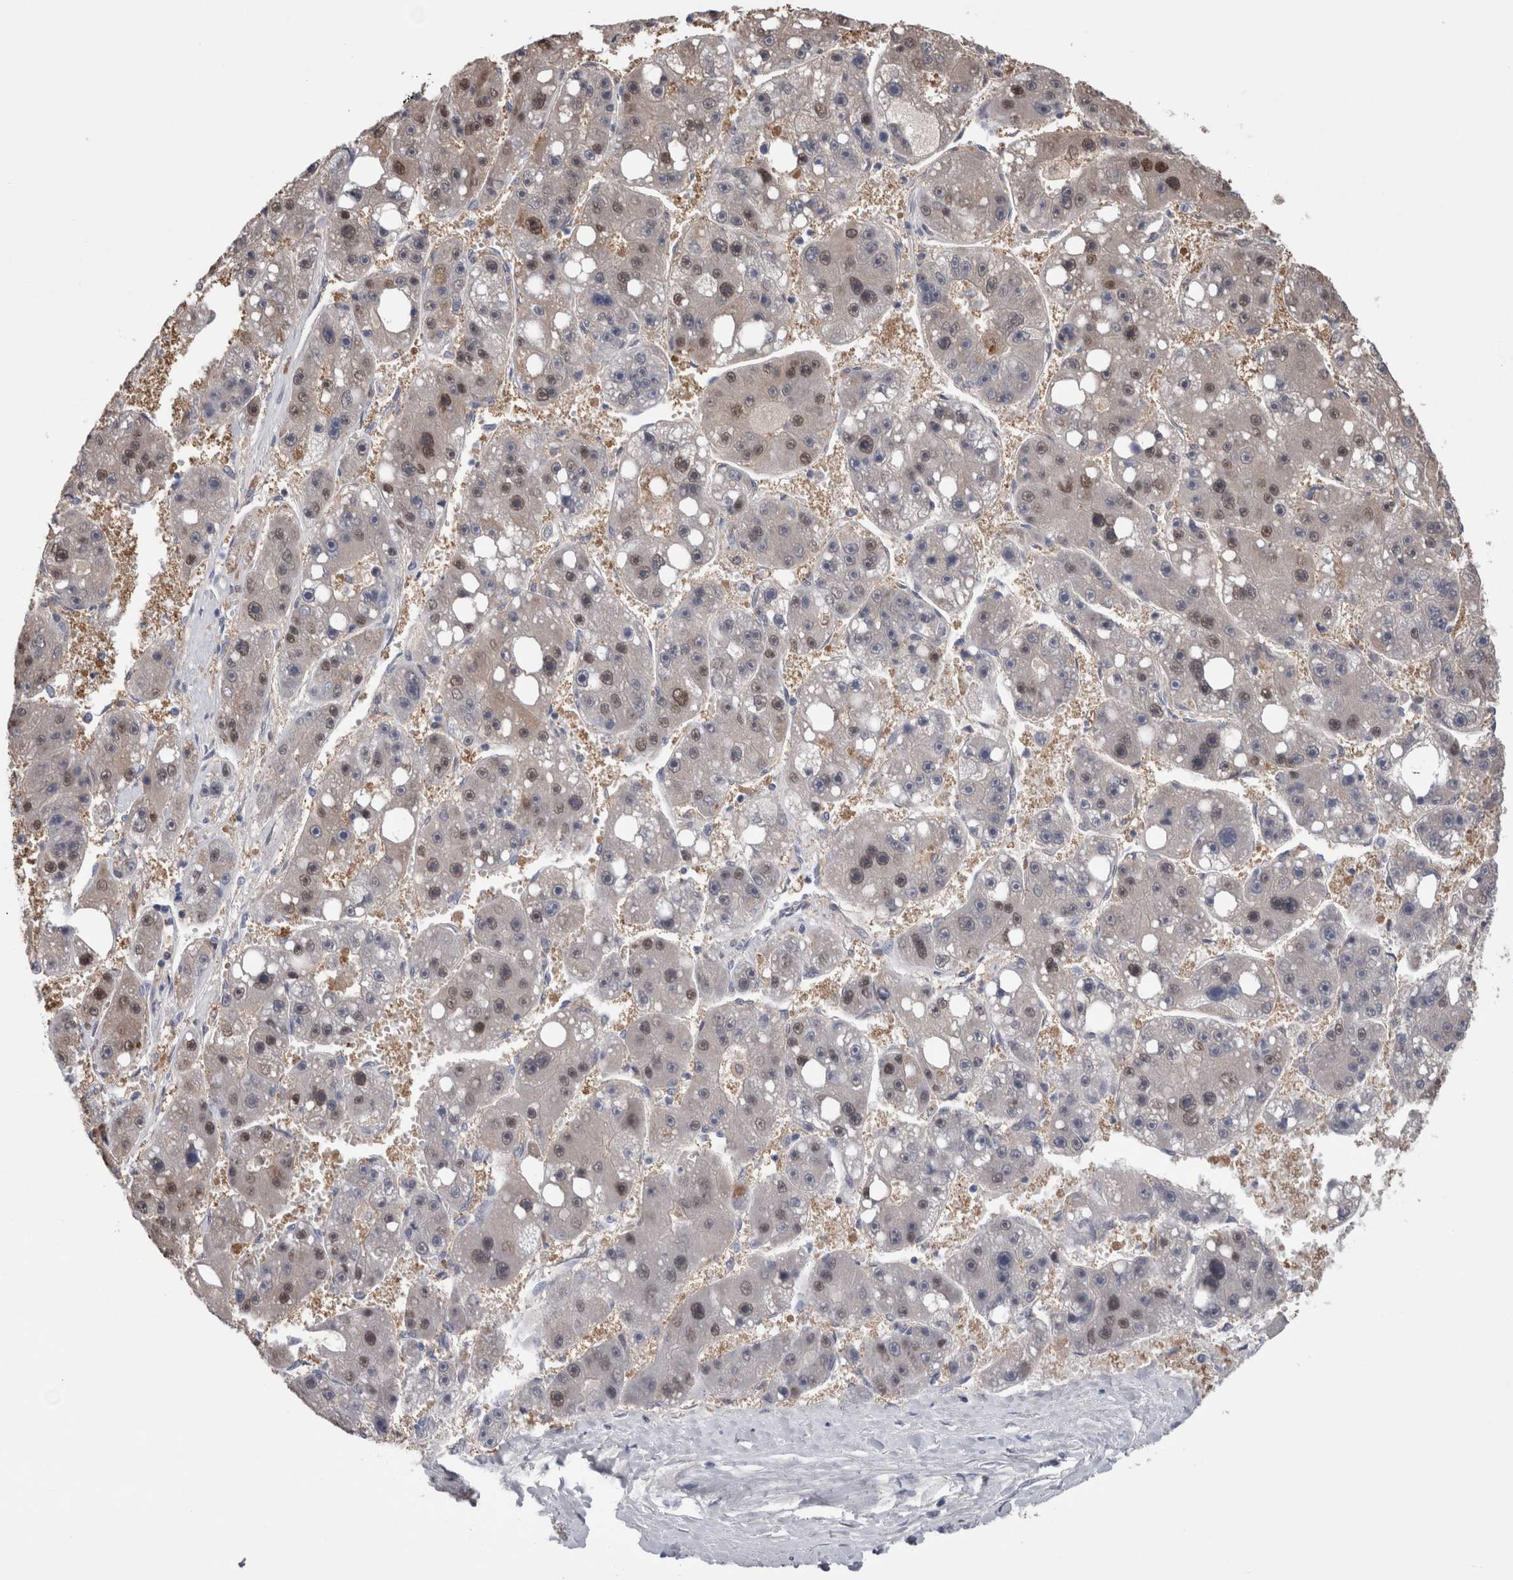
{"staining": {"intensity": "weak", "quantity": "25%-75%", "location": "nuclear"}, "tissue": "liver cancer", "cell_type": "Tumor cells", "image_type": "cancer", "snomed": [{"axis": "morphology", "description": "Carcinoma, Hepatocellular, NOS"}, {"axis": "topography", "description": "Liver"}], "caption": "Brown immunohistochemical staining in human liver cancer (hepatocellular carcinoma) demonstrates weak nuclear positivity in about 25%-75% of tumor cells.", "gene": "CA8", "patient": {"sex": "female", "age": 61}}